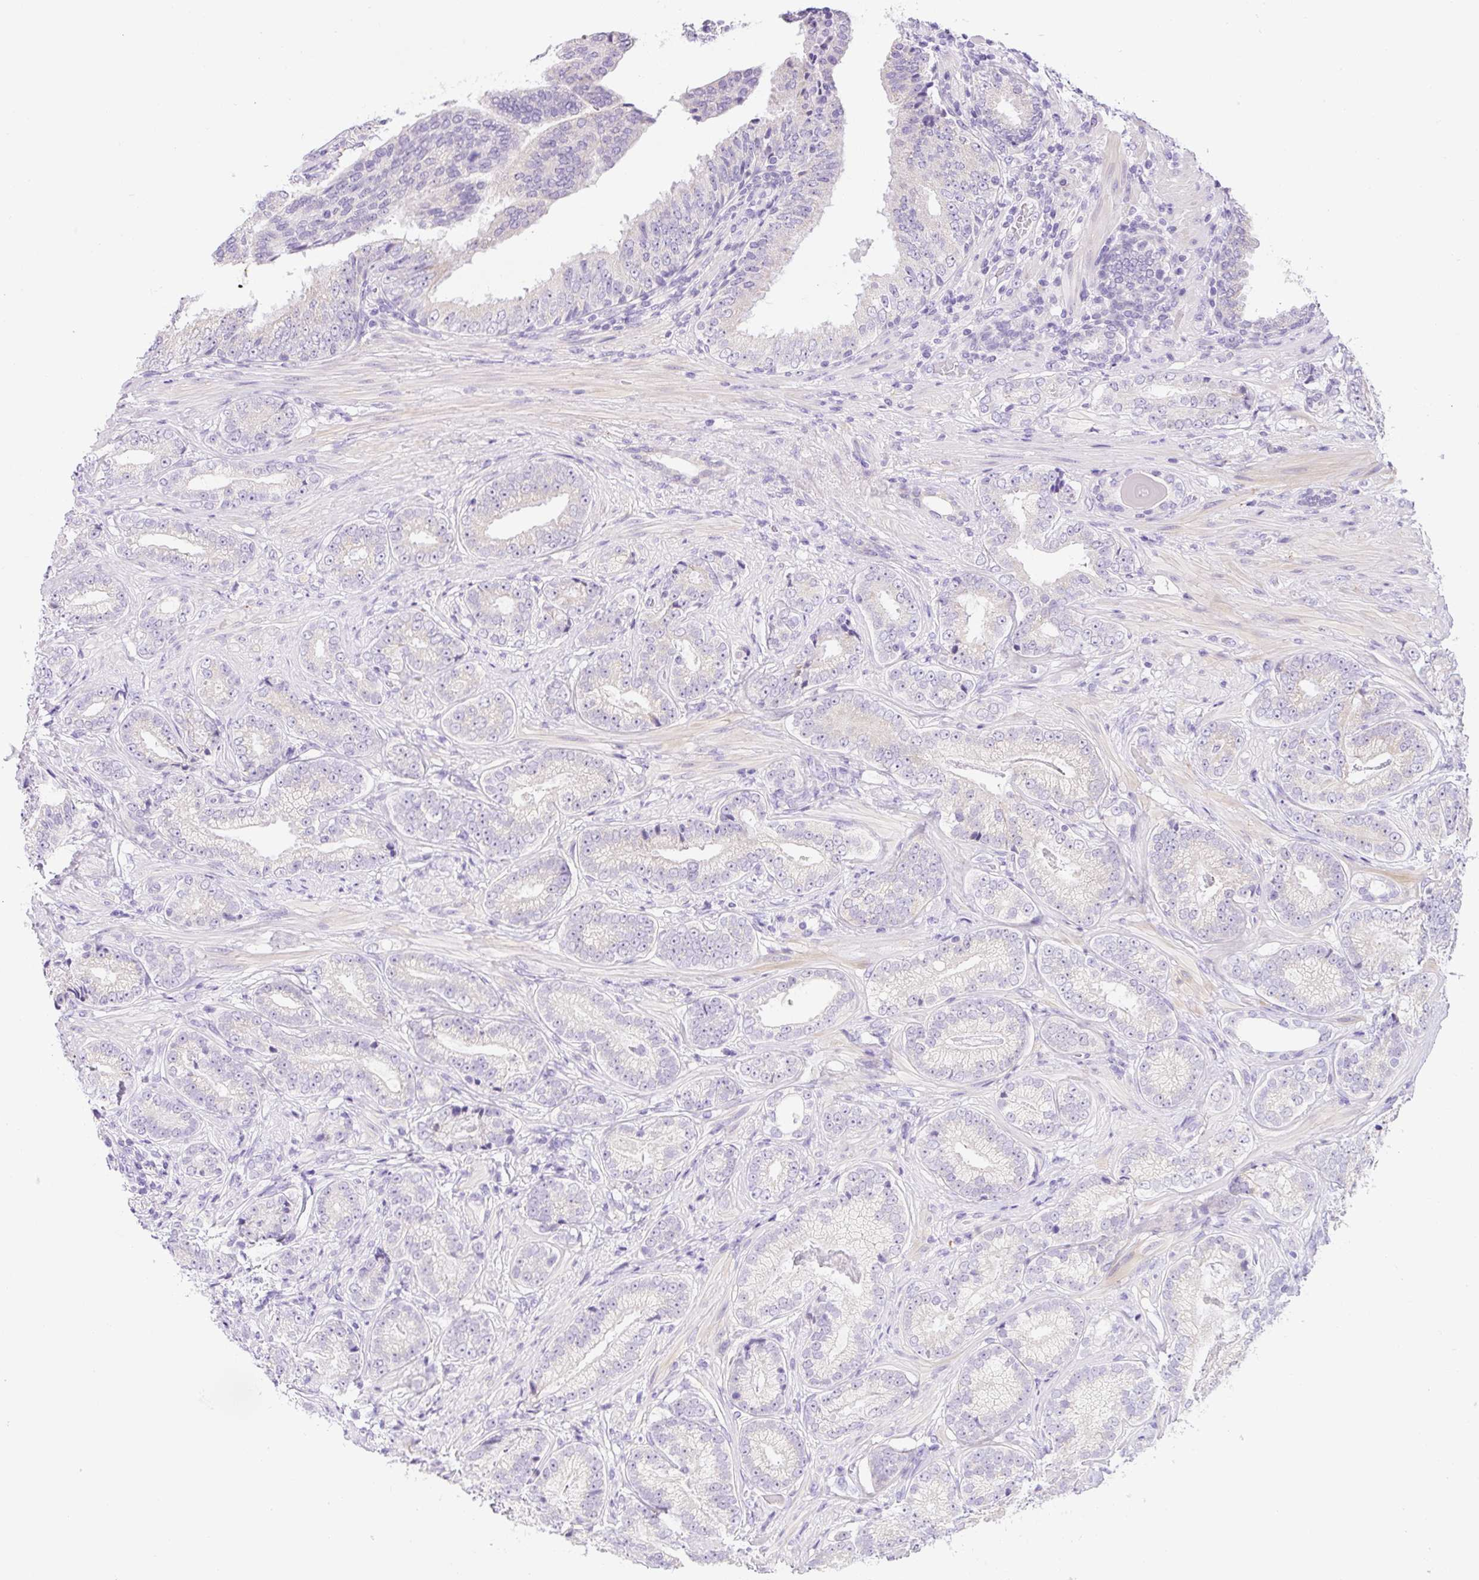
{"staining": {"intensity": "negative", "quantity": "none", "location": "none"}, "tissue": "prostate cancer", "cell_type": "Tumor cells", "image_type": "cancer", "snomed": [{"axis": "morphology", "description": "Adenocarcinoma, Low grade"}, {"axis": "topography", "description": "Prostate"}], "caption": "Immunohistochemical staining of human prostate cancer (low-grade adenocarcinoma) reveals no significant expression in tumor cells.", "gene": "NDST3", "patient": {"sex": "male", "age": 61}}